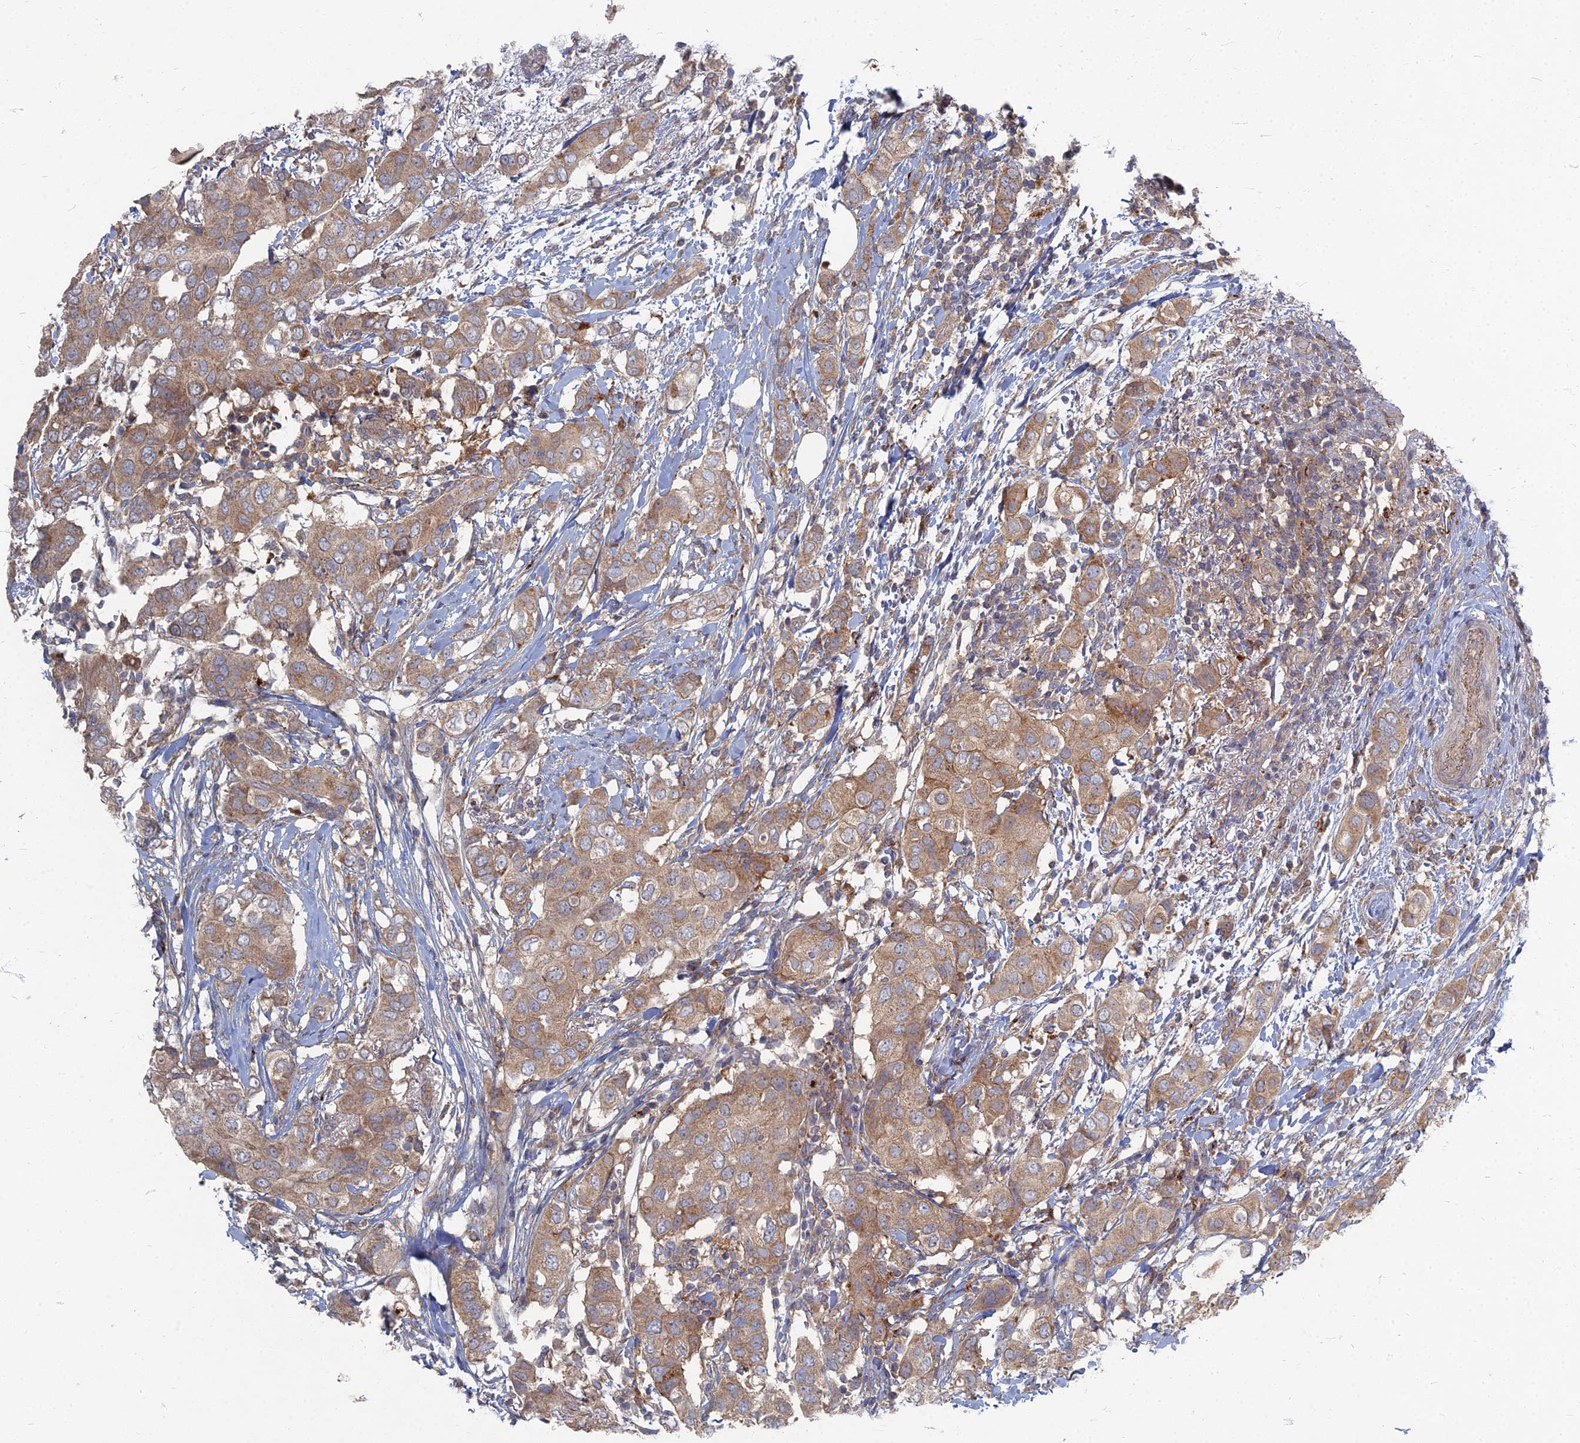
{"staining": {"intensity": "moderate", "quantity": ">75%", "location": "cytoplasmic/membranous"}, "tissue": "breast cancer", "cell_type": "Tumor cells", "image_type": "cancer", "snomed": [{"axis": "morphology", "description": "Lobular carcinoma"}, {"axis": "topography", "description": "Breast"}], "caption": "Lobular carcinoma (breast) tissue exhibits moderate cytoplasmic/membranous positivity in approximately >75% of tumor cells", "gene": "PPCDC", "patient": {"sex": "female", "age": 51}}